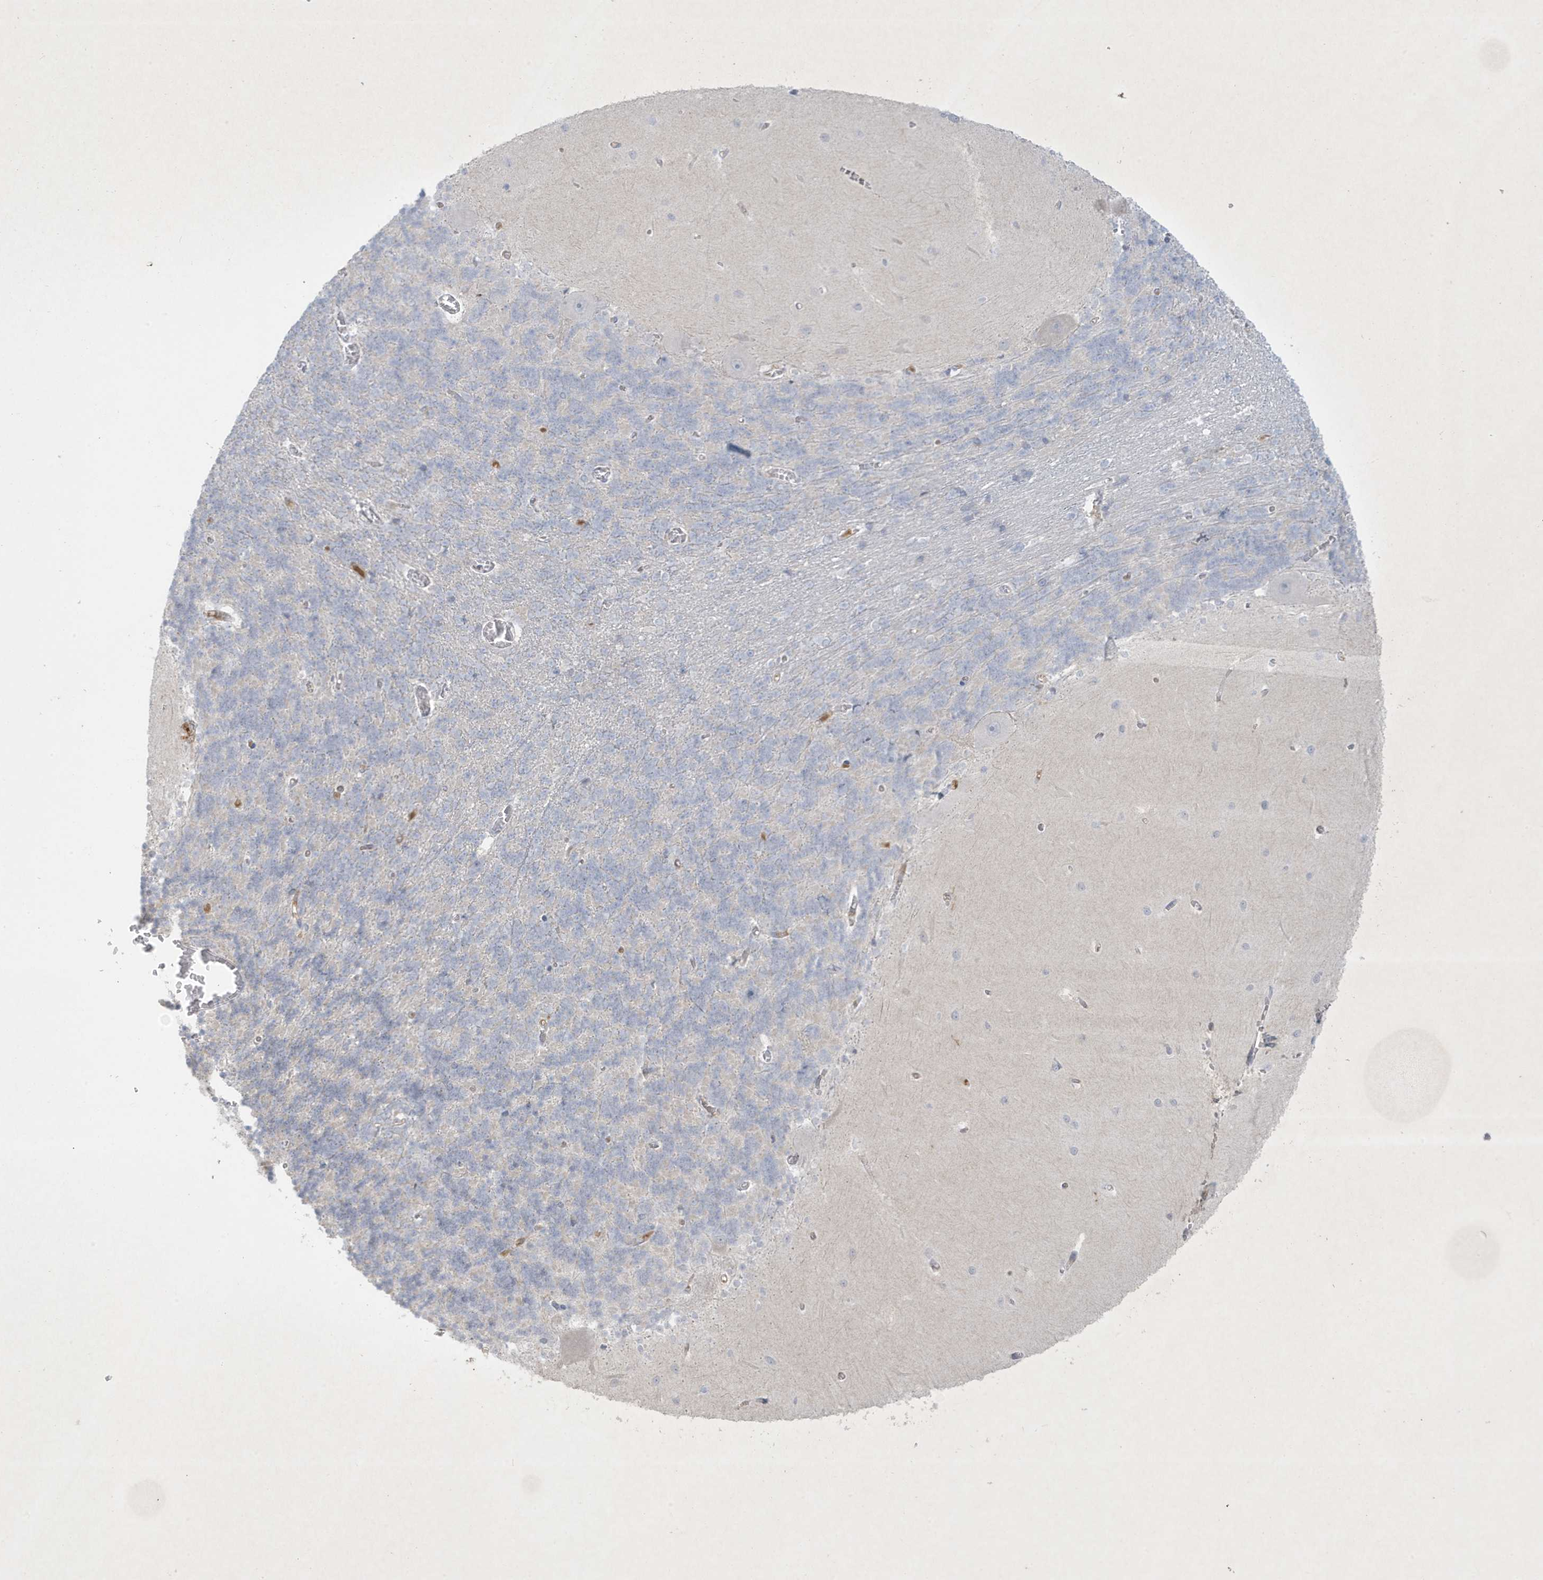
{"staining": {"intensity": "negative", "quantity": "none", "location": "none"}, "tissue": "cerebellum", "cell_type": "Cells in granular layer", "image_type": "normal", "snomed": [{"axis": "morphology", "description": "Normal tissue, NOS"}, {"axis": "topography", "description": "Cerebellum"}], "caption": "Immunohistochemistry micrograph of unremarkable human cerebellum stained for a protein (brown), which shows no positivity in cells in granular layer. (IHC, brightfield microscopy, high magnification).", "gene": "CCDC24", "patient": {"sex": "male", "age": 37}}